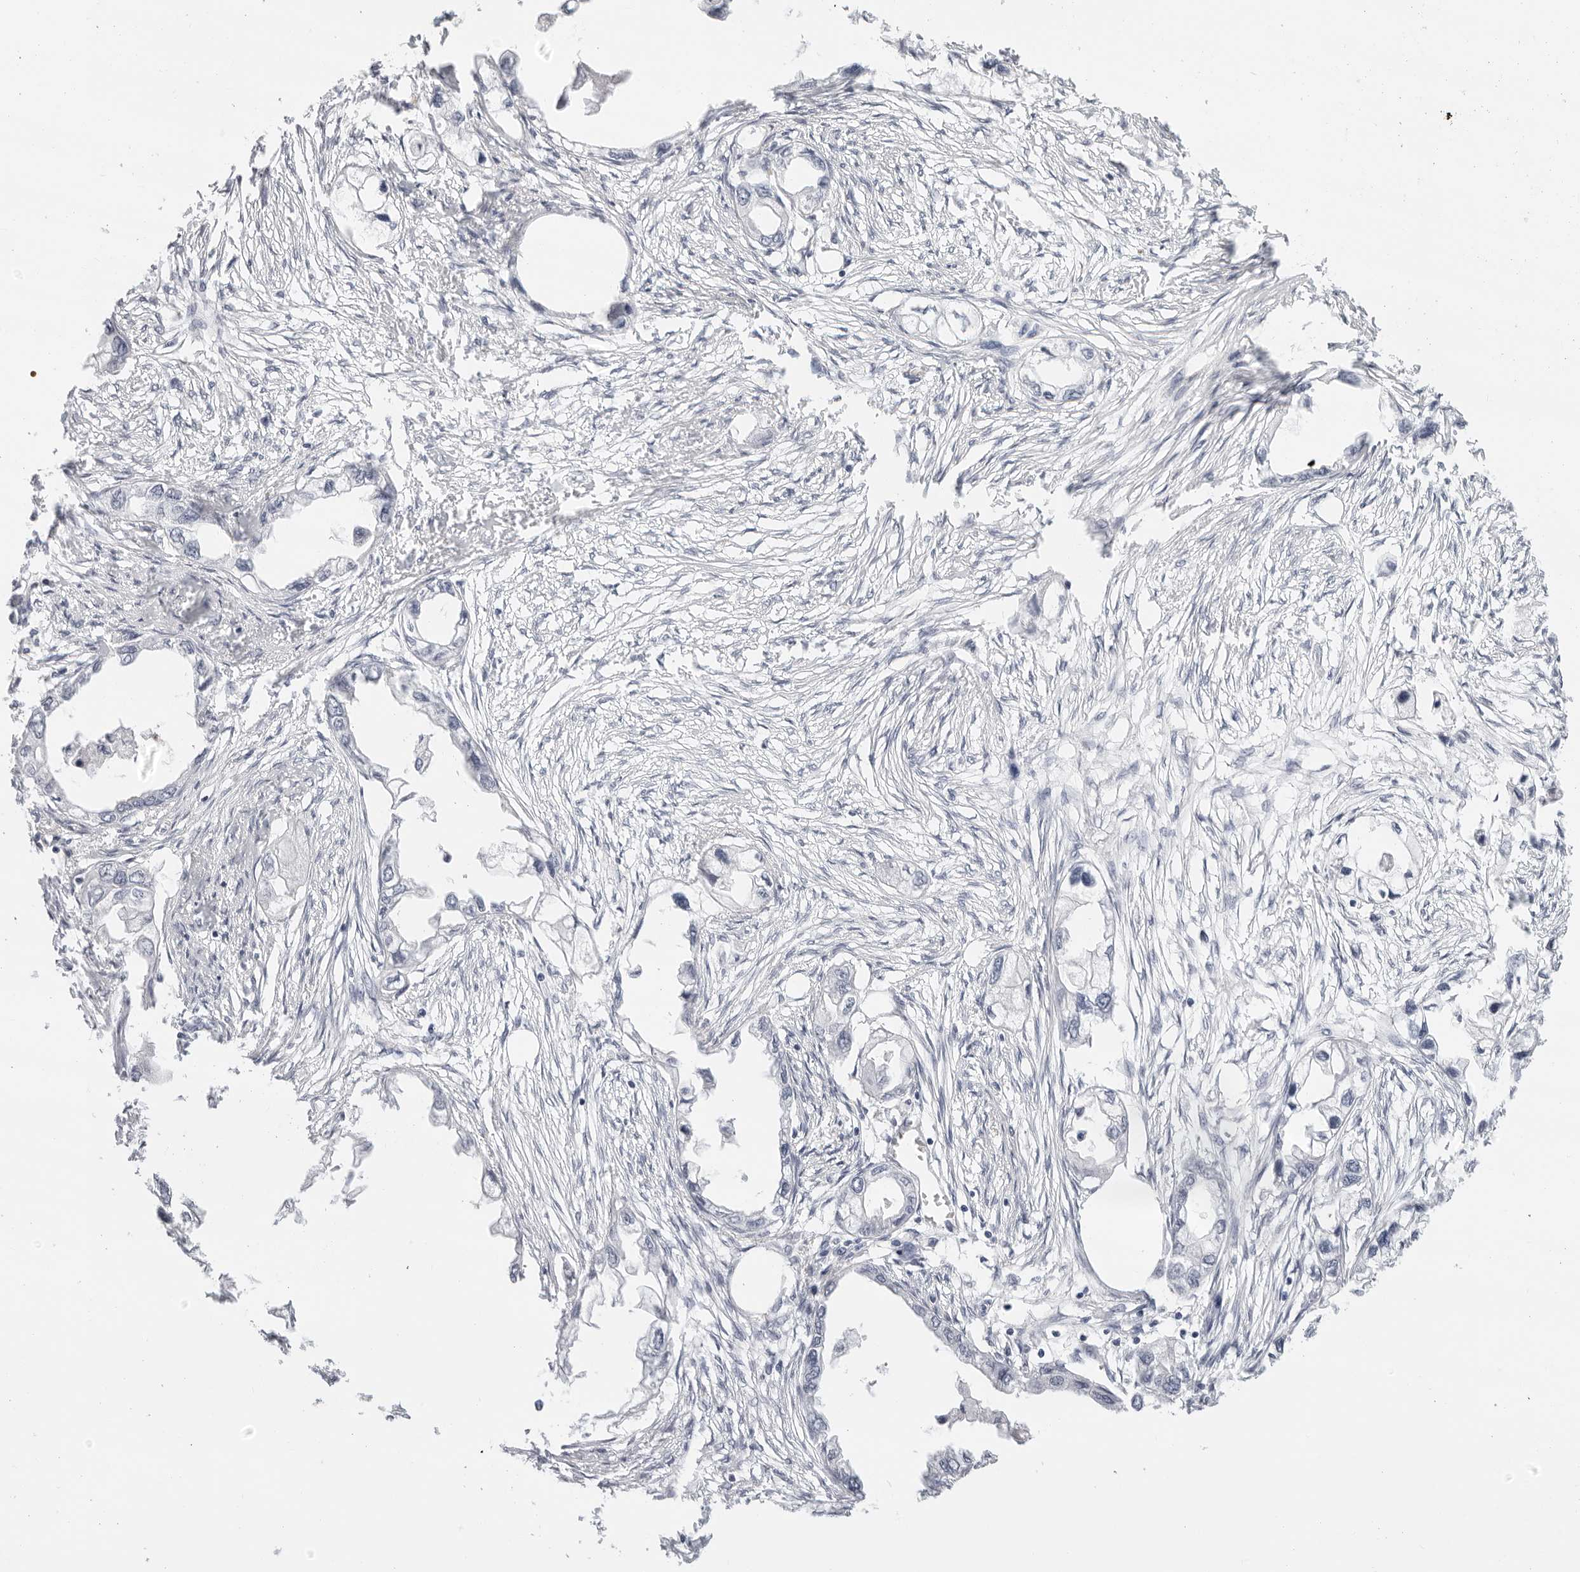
{"staining": {"intensity": "negative", "quantity": "none", "location": "none"}, "tissue": "endometrial cancer", "cell_type": "Tumor cells", "image_type": "cancer", "snomed": [{"axis": "morphology", "description": "Adenocarcinoma, NOS"}, {"axis": "morphology", "description": "Adenocarcinoma, metastatic, NOS"}, {"axis": "topography", "description": "Adipose tissue"}, {"axis": "topography", "description": "Endometrium"}], "caption": "Immunohistochemistry of endometrial adenocarcinoma exhibits no expression in tumor cells.", "gene": "AGMAT", "patient": {"sex": "female", "age": 67}}